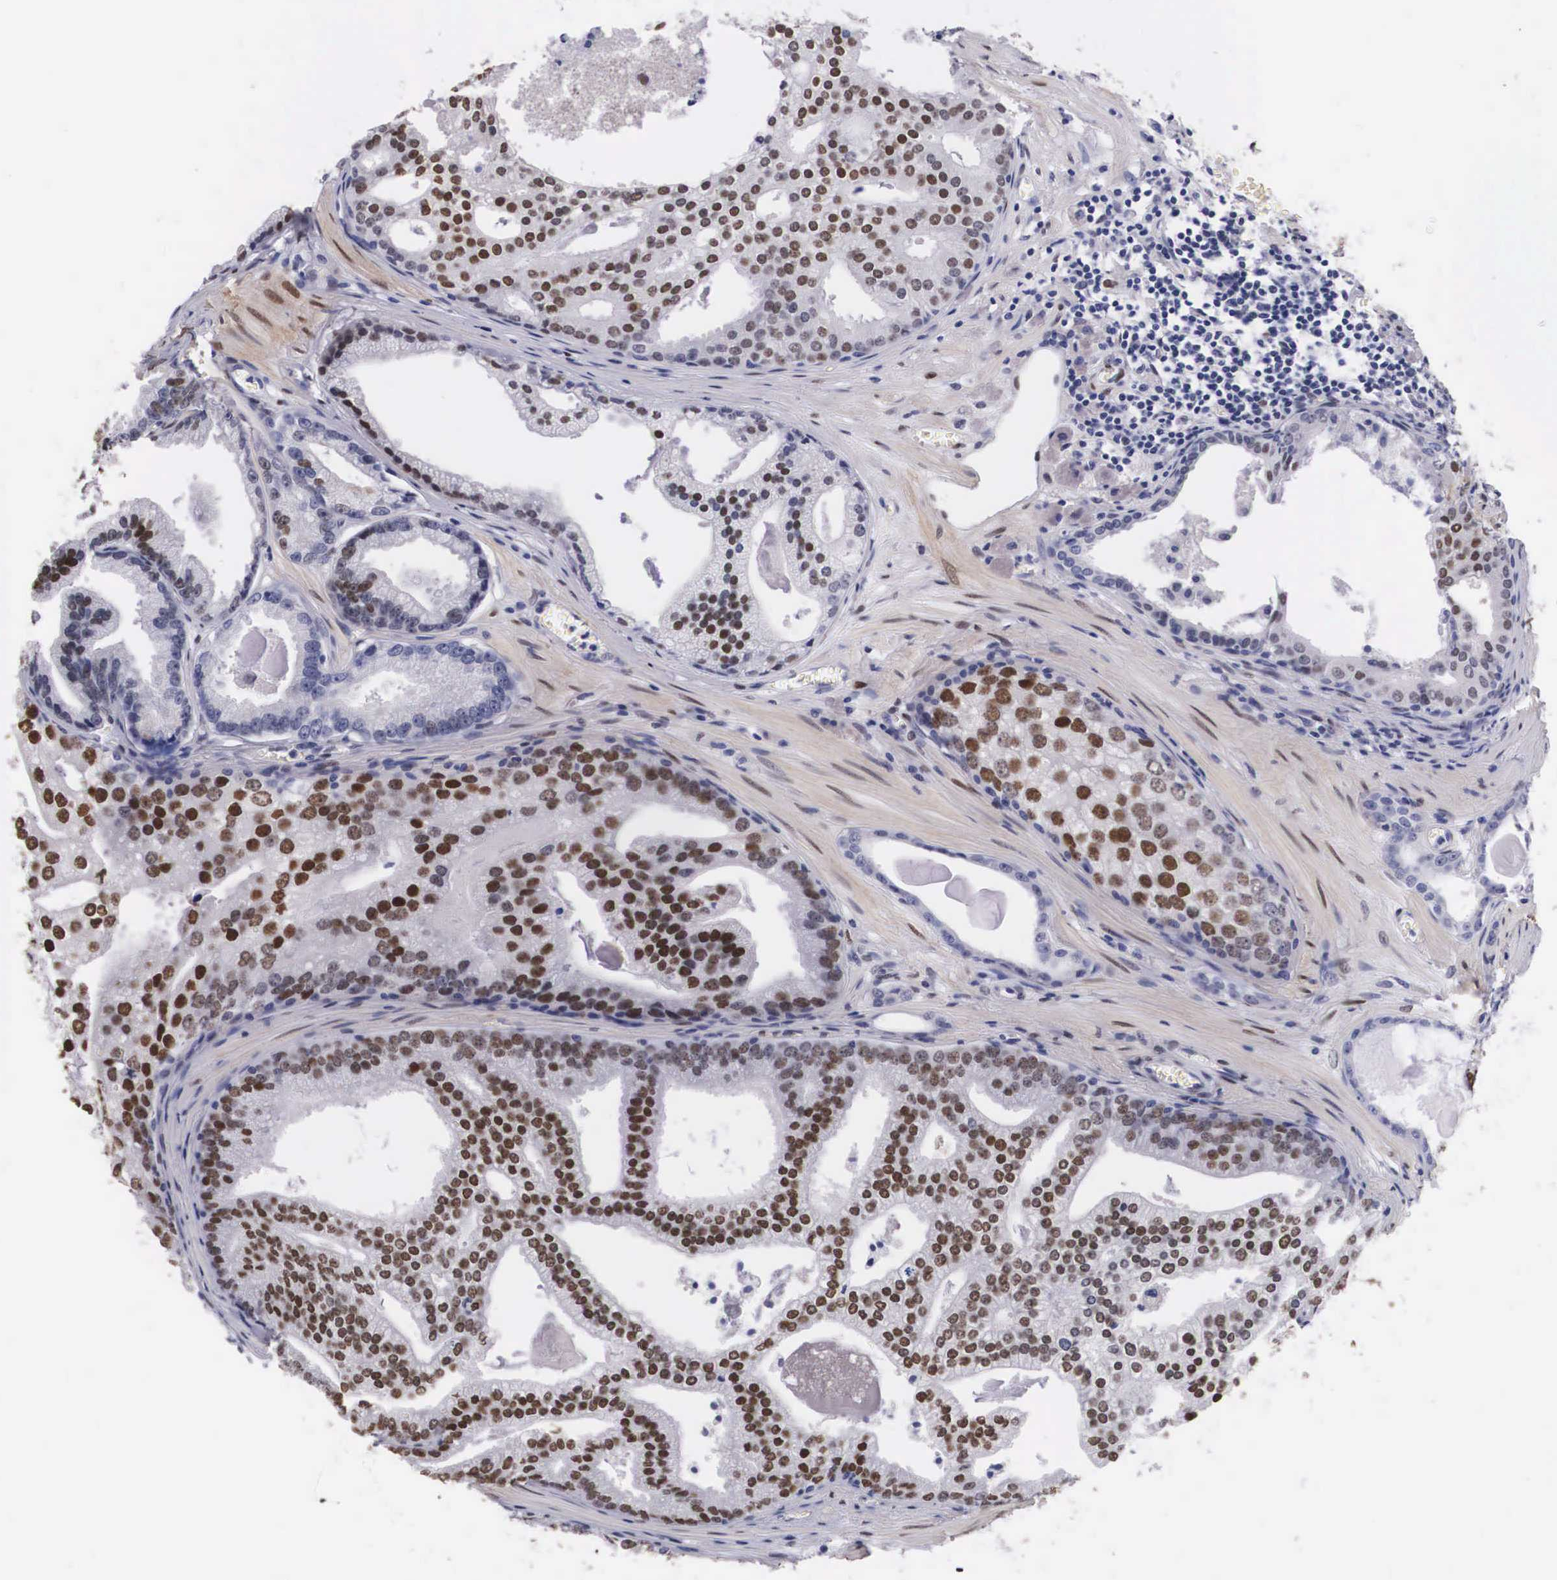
{"staining": {"intensity": "strong", "quantity": "25%-75%", "location": "nuclear"}, "tissue": "prostate cancer", "cell_type": "Tumor cells", "image_type": "cancer", "snomed": [{"axis": "morphology", "description": "Adenocarcinoma, High grade"}, {"axis": "topography", "description": "Prostate"}], "caption": "Strong nuclear positivity is present in about 25%-75% of tumor cells in prostate high-grade adenocarcinoma.", "gene": "KHDRBS3", "patient": {"sex": "male", "age": 56}}